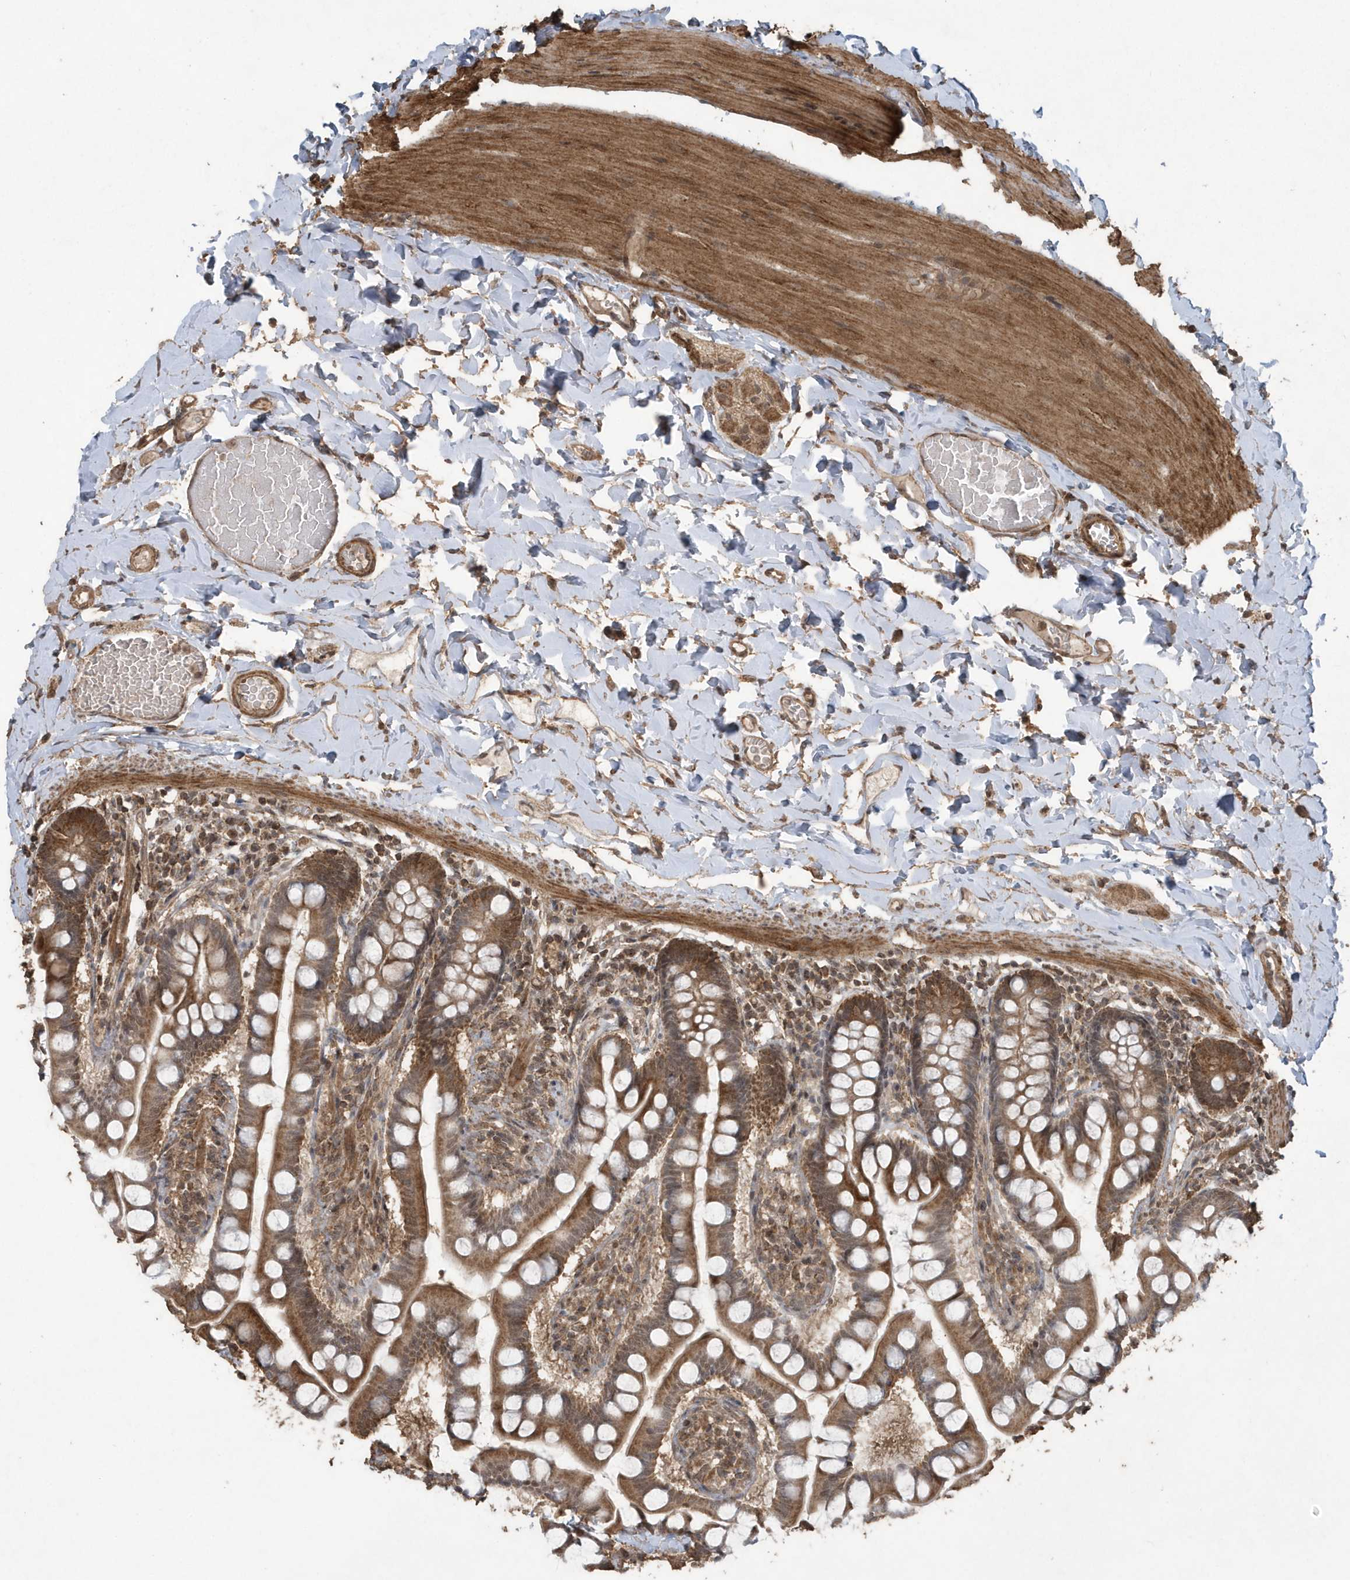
{"staining": {"intensity": "moderate", "quantity": ">75%", "location": "cytoplasmic/membranous,nuclear"}, "tissue": "small intestine", "cell_type": "Glandular cells", "image_type": "normal", "snomed": [{"axis": "morphology", "description": "Normal tissue, NOS"}, {"axis": "topography", "description": "Small intestine"}], "caption": "A high-resolution image shows IHC staining of unremarkable small intestine, which reveals moderate cytoplasmic/membranous,nuclear expression in approximately >75% of glandular cells. (DAB (3,3'-diaminobenzidine) IHC with brightfield microscopy, high magnification).", "gene": "PAXBP1", "patient": {"sex": "male", "age": 41}}